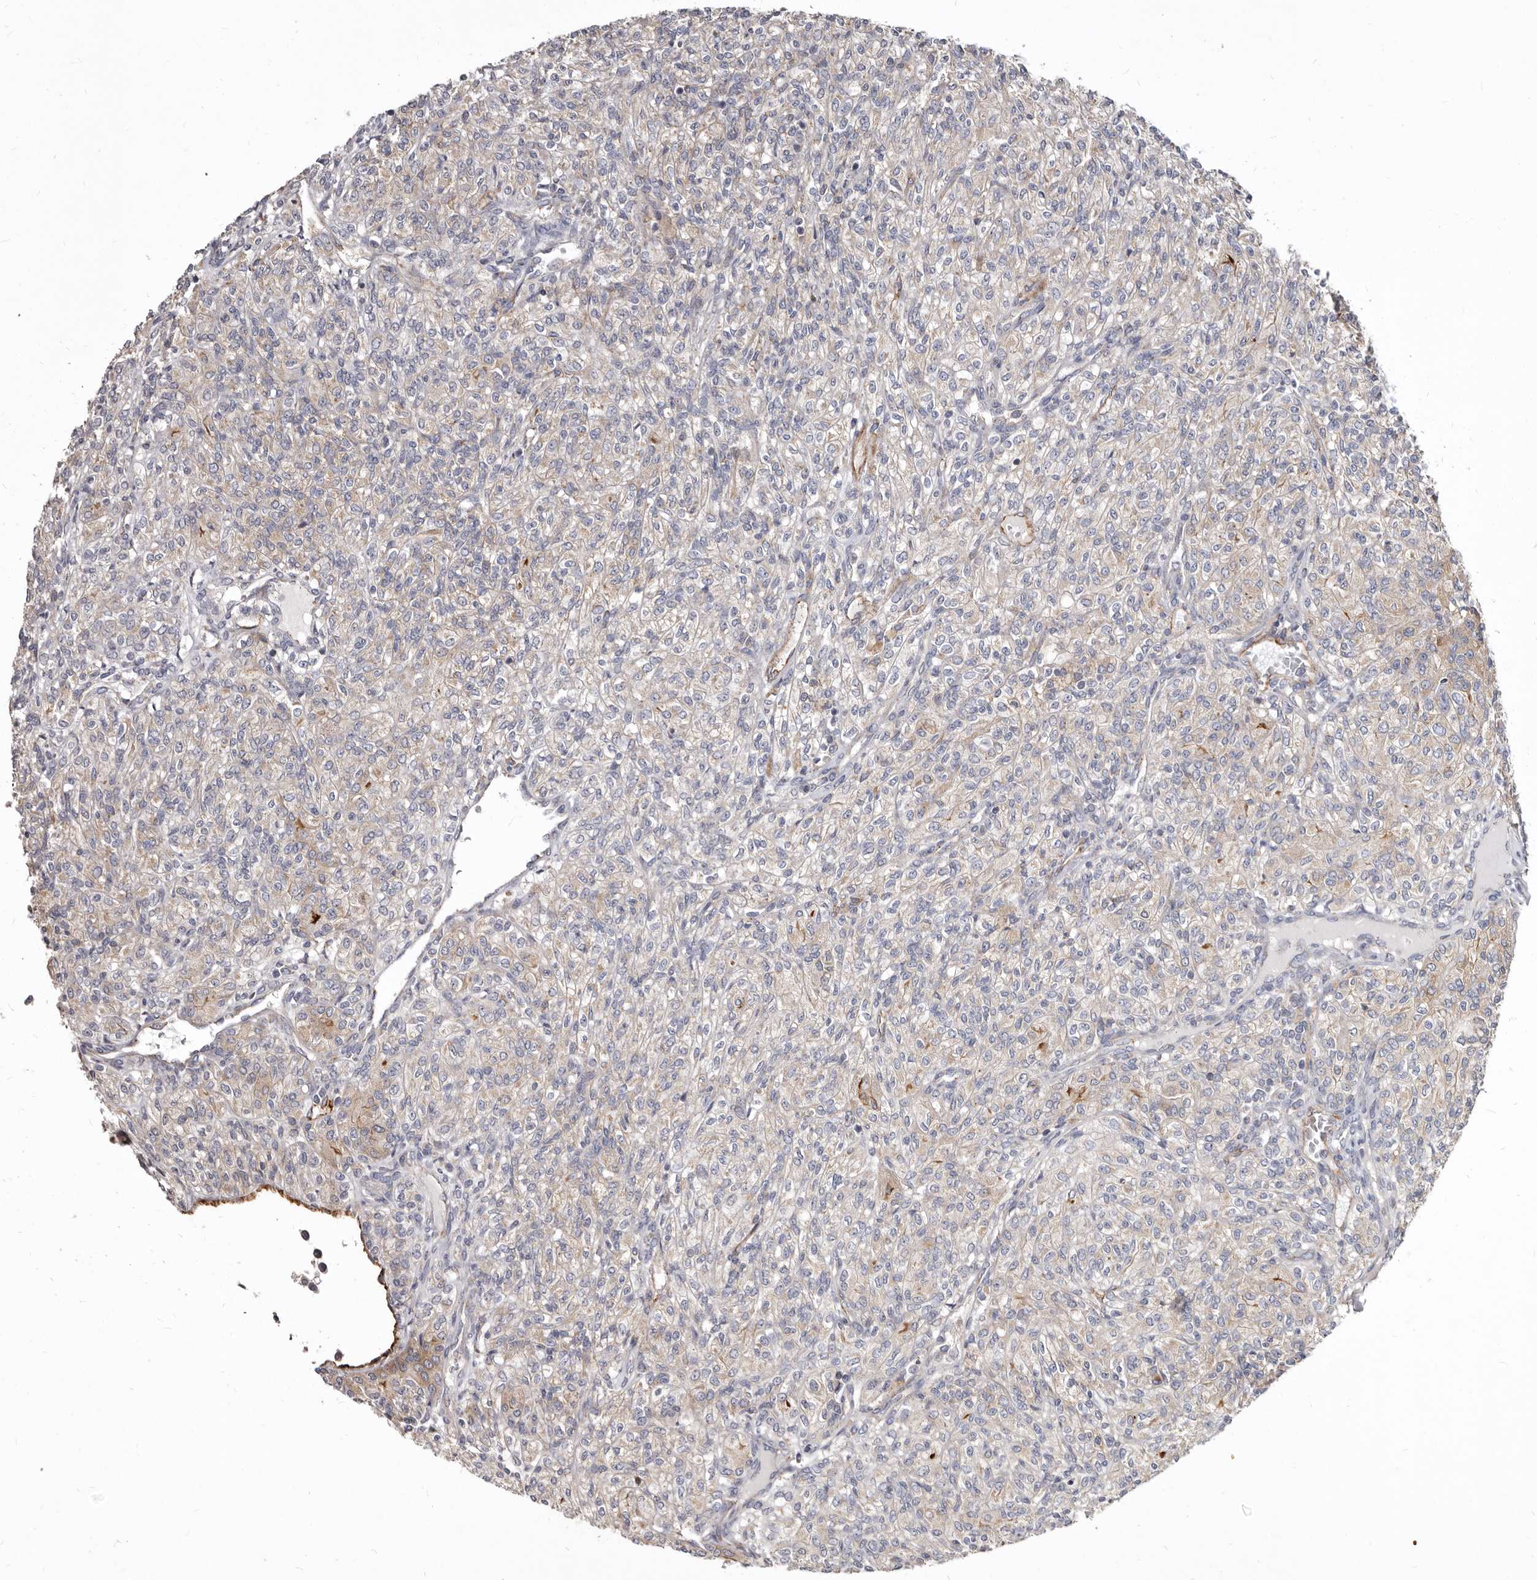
{"staining": {"intensity": "weak", "quantity": "25%-75%", "location": "cytoplasmic/membranous"}, "tissue": "renal cancer", "cell_type": "Tumor cells", "image_type": "cancer", "snomed": [{"axis": "morphology", "description": "Adenocarcinoma, NOS"}, {"axis": "topography", "description": "Kidney"}], "caption": "Protein analysis of adenocarcinoma (renal) tissue exhibits weak cytoplasmic/membranous staining in approximately 25%-75% of tumor cells.", "gene": "FMO2", "patient": {"sex": "male", "age": 77}}